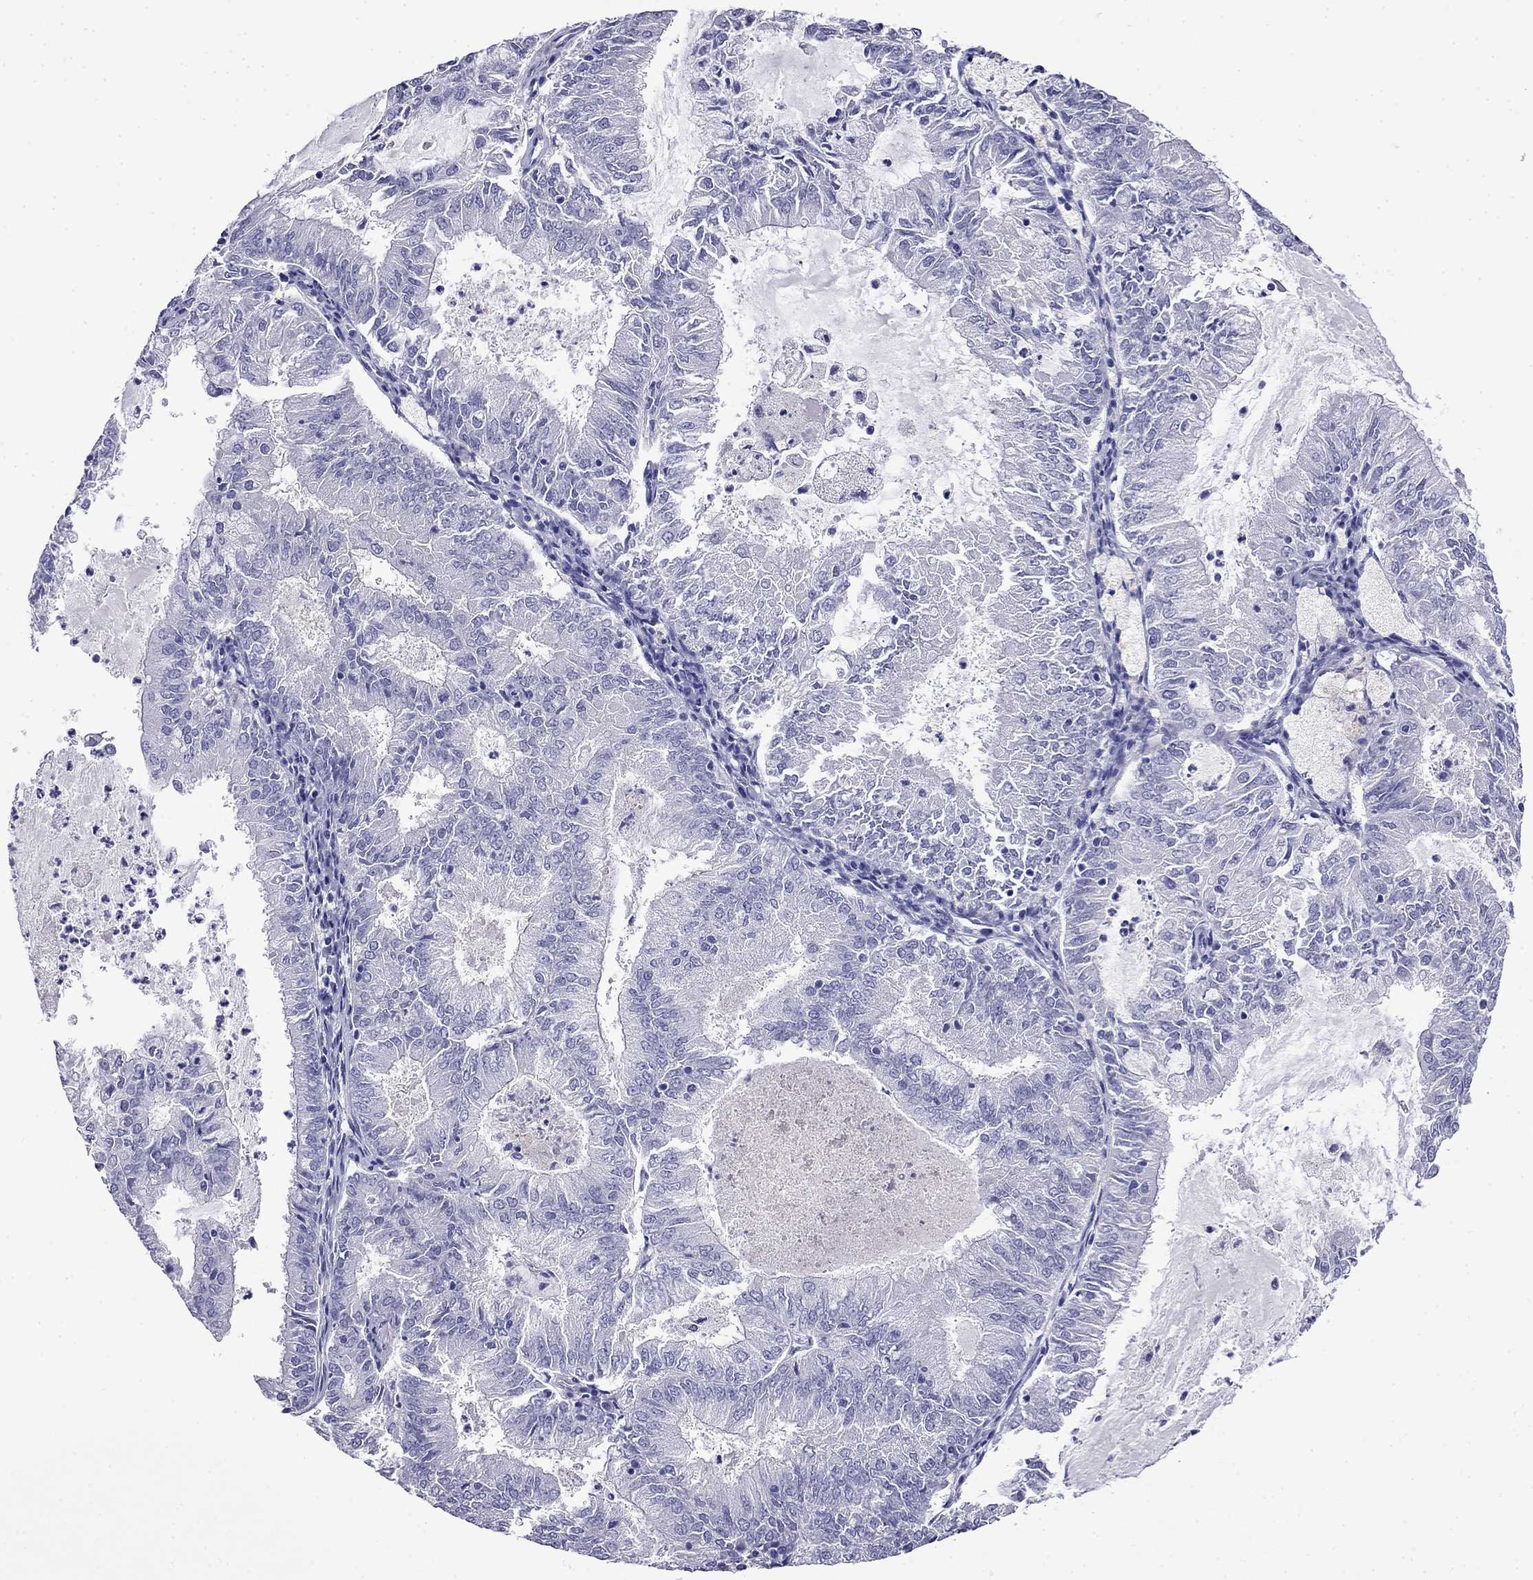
{"staining": {"intensity": "negative", "quantity": "none", "location": "none"}, "tissue": "endometrial cancer", "cell_type": "Tumor cells", "image_type": "cancer", "snomed": [{"axis": "morphology", "description": "Adenocarcinoma, NOS"}, {"axis": "topography", "description": "Endometrium"}], "caption": "Adenocarcinoma (endometrial) was stained to show a protein in brown. There is no significant positivity in tumor cells.", "gene": "MYO15A", "patient": {"sex": "female", "age": 57}}